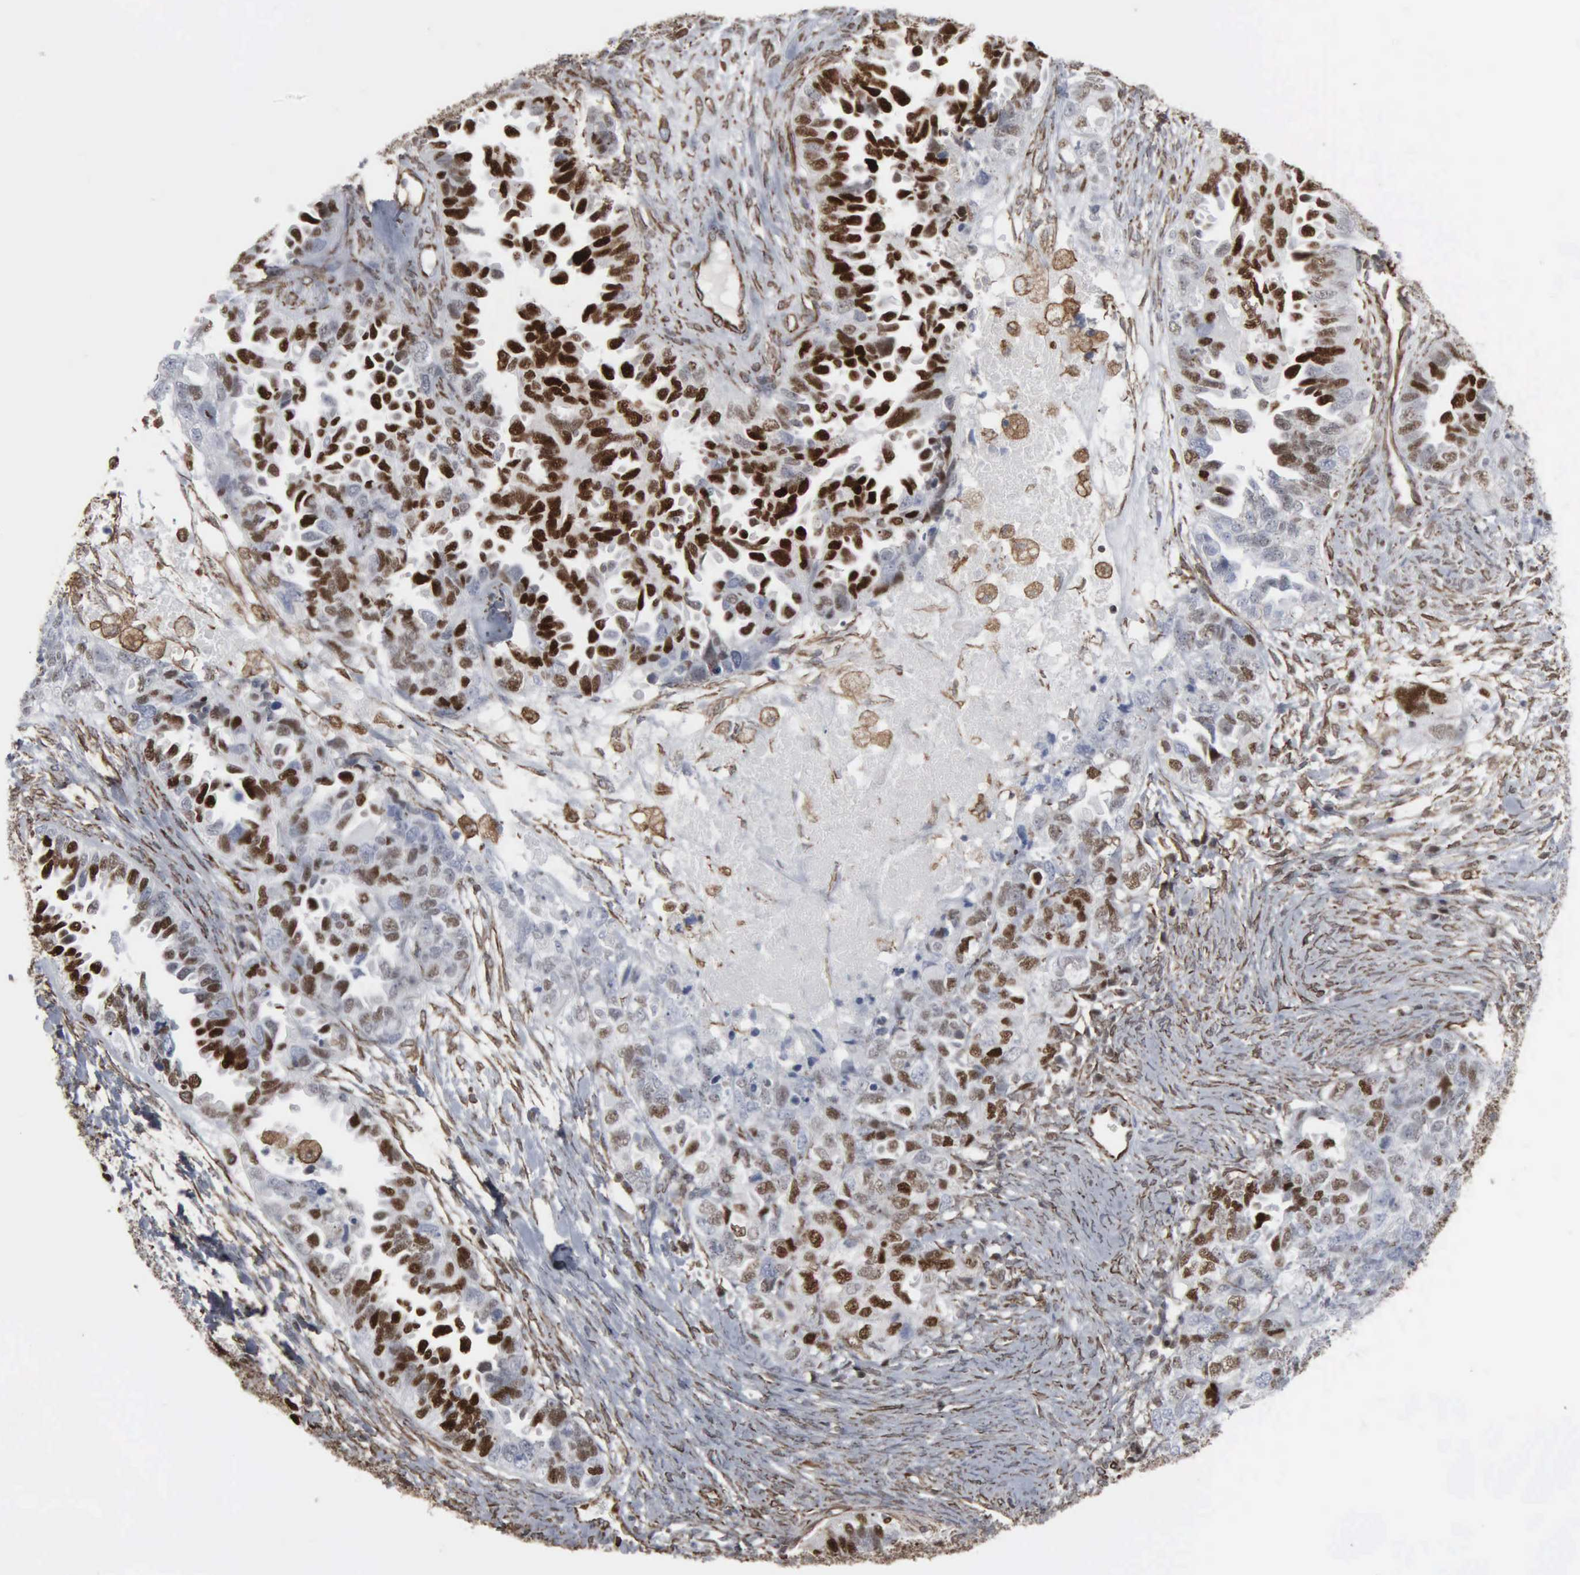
{"staining": {"intensity": "strong", "quantity": "25%-75%", "location": "nuclear"}, "tissue": "ovarian cancer", "cell_type": "Tumor cells", "image_type": "cancer", "snomed": [{"axis": "morphology", "description": "Cystadenocarcinoma, serous, NOS"}, {"axis": "topography", "description": "Ovary"}], "caption": "Tumor cells demonstrate high levels of strong nuclear positivity in approximately 25%-75% of cells in ovarian serous cystadenocarcinoma.", "gene": "CCNE1", "patient": {"sex": "female", "age": 82}}